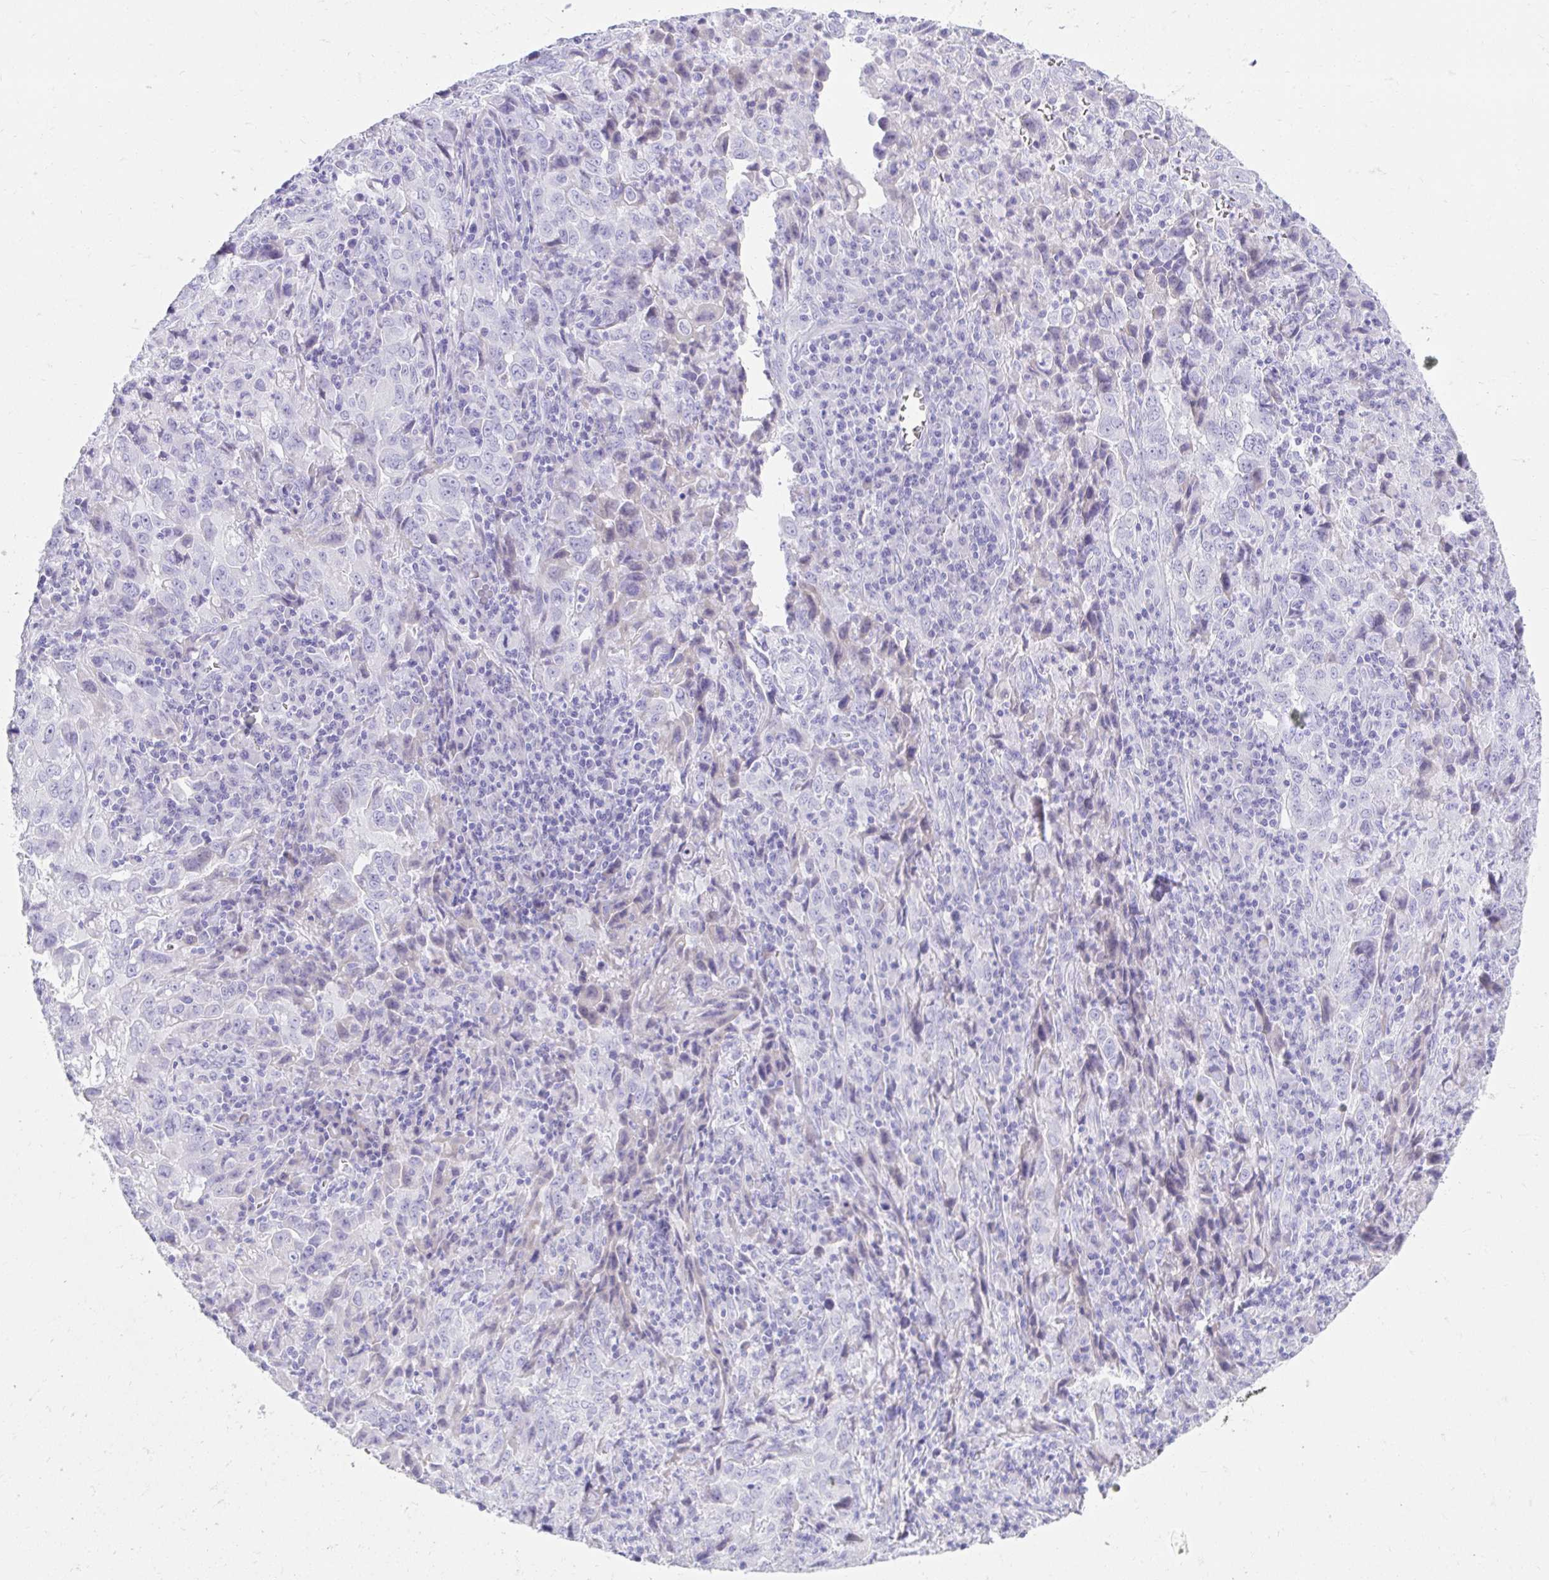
{"staining": {"intensity": "negative", "quantity": "none", "location": "none"}, "tissue": "lung cancer", "cell_type": "Tumor cells", "image_type": "cancer", "snomed": [{"axis": "morphology", "description": "Adenocarcinoma, NOS"}, {"axis": "topography", "description": "Lung"}], "caption": "The IHC photomicrograph has no significant positivity in tumor cells of lung cancer (adenocarcinoma) tissue.", "gene": "TNNT1", "patient": {"sex": "male", "age": 67}}